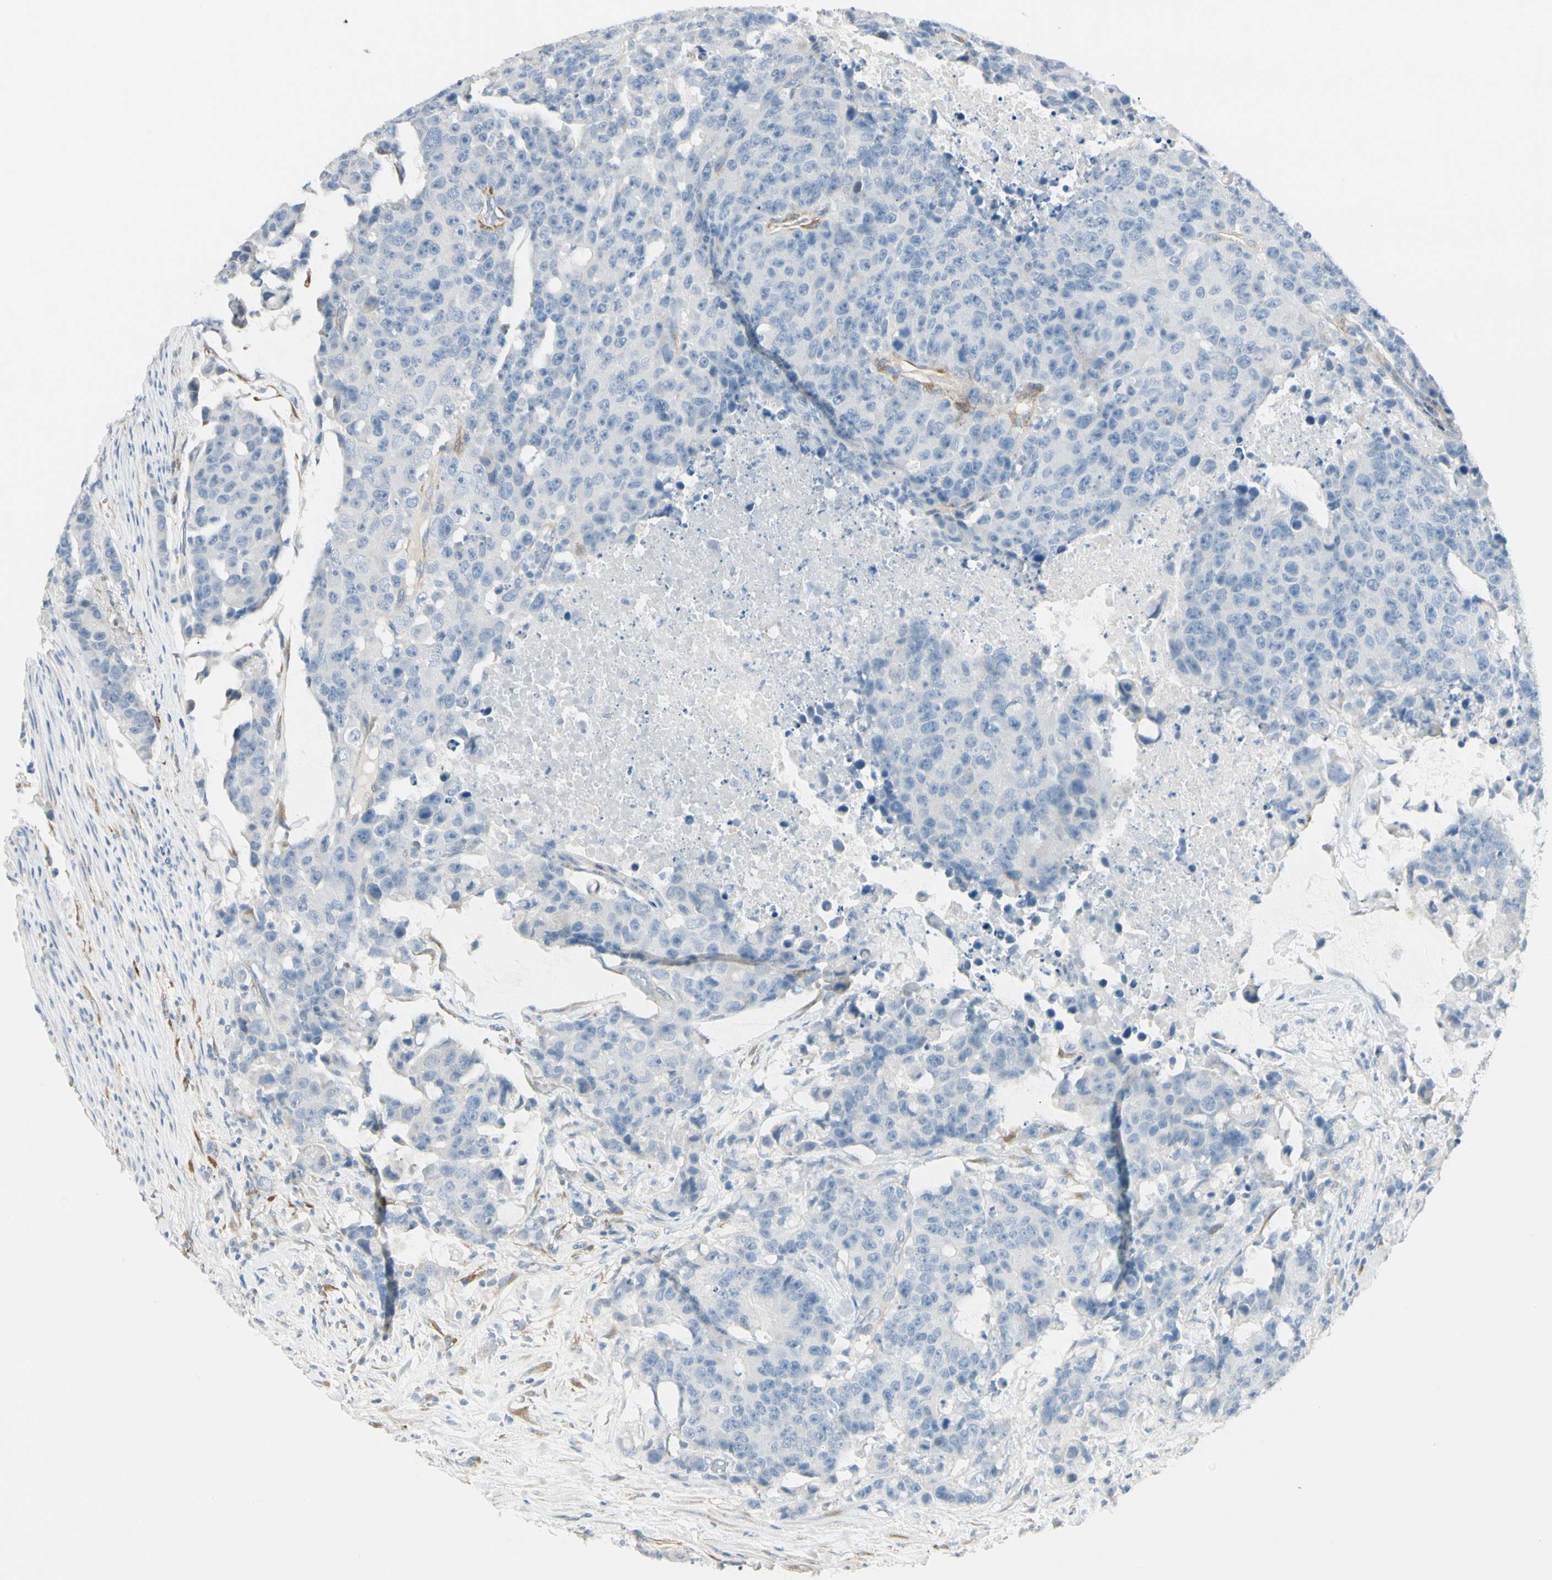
{"staining": {"intensity": "negative", "quantity": "none", "location": "none"}, "tissue": "colorectal cancer", "cell_type": "Tumor cells", "image_type": "cancer", "snomed": [{"axis": "morphology", "description": "Adenocarcinoma, NOS"}, {"axis": "topography", "description": "Colon"}], "caption": "Immunohistochemistry (IHC) histopathology image of neoplastic tissue: human adenocarcinoma (colorectal) stained with DAB demonstrates no significant protein staining in tumor cells.", "gene": "AMPH", "patient": {"sex": "female", "age": 86}}